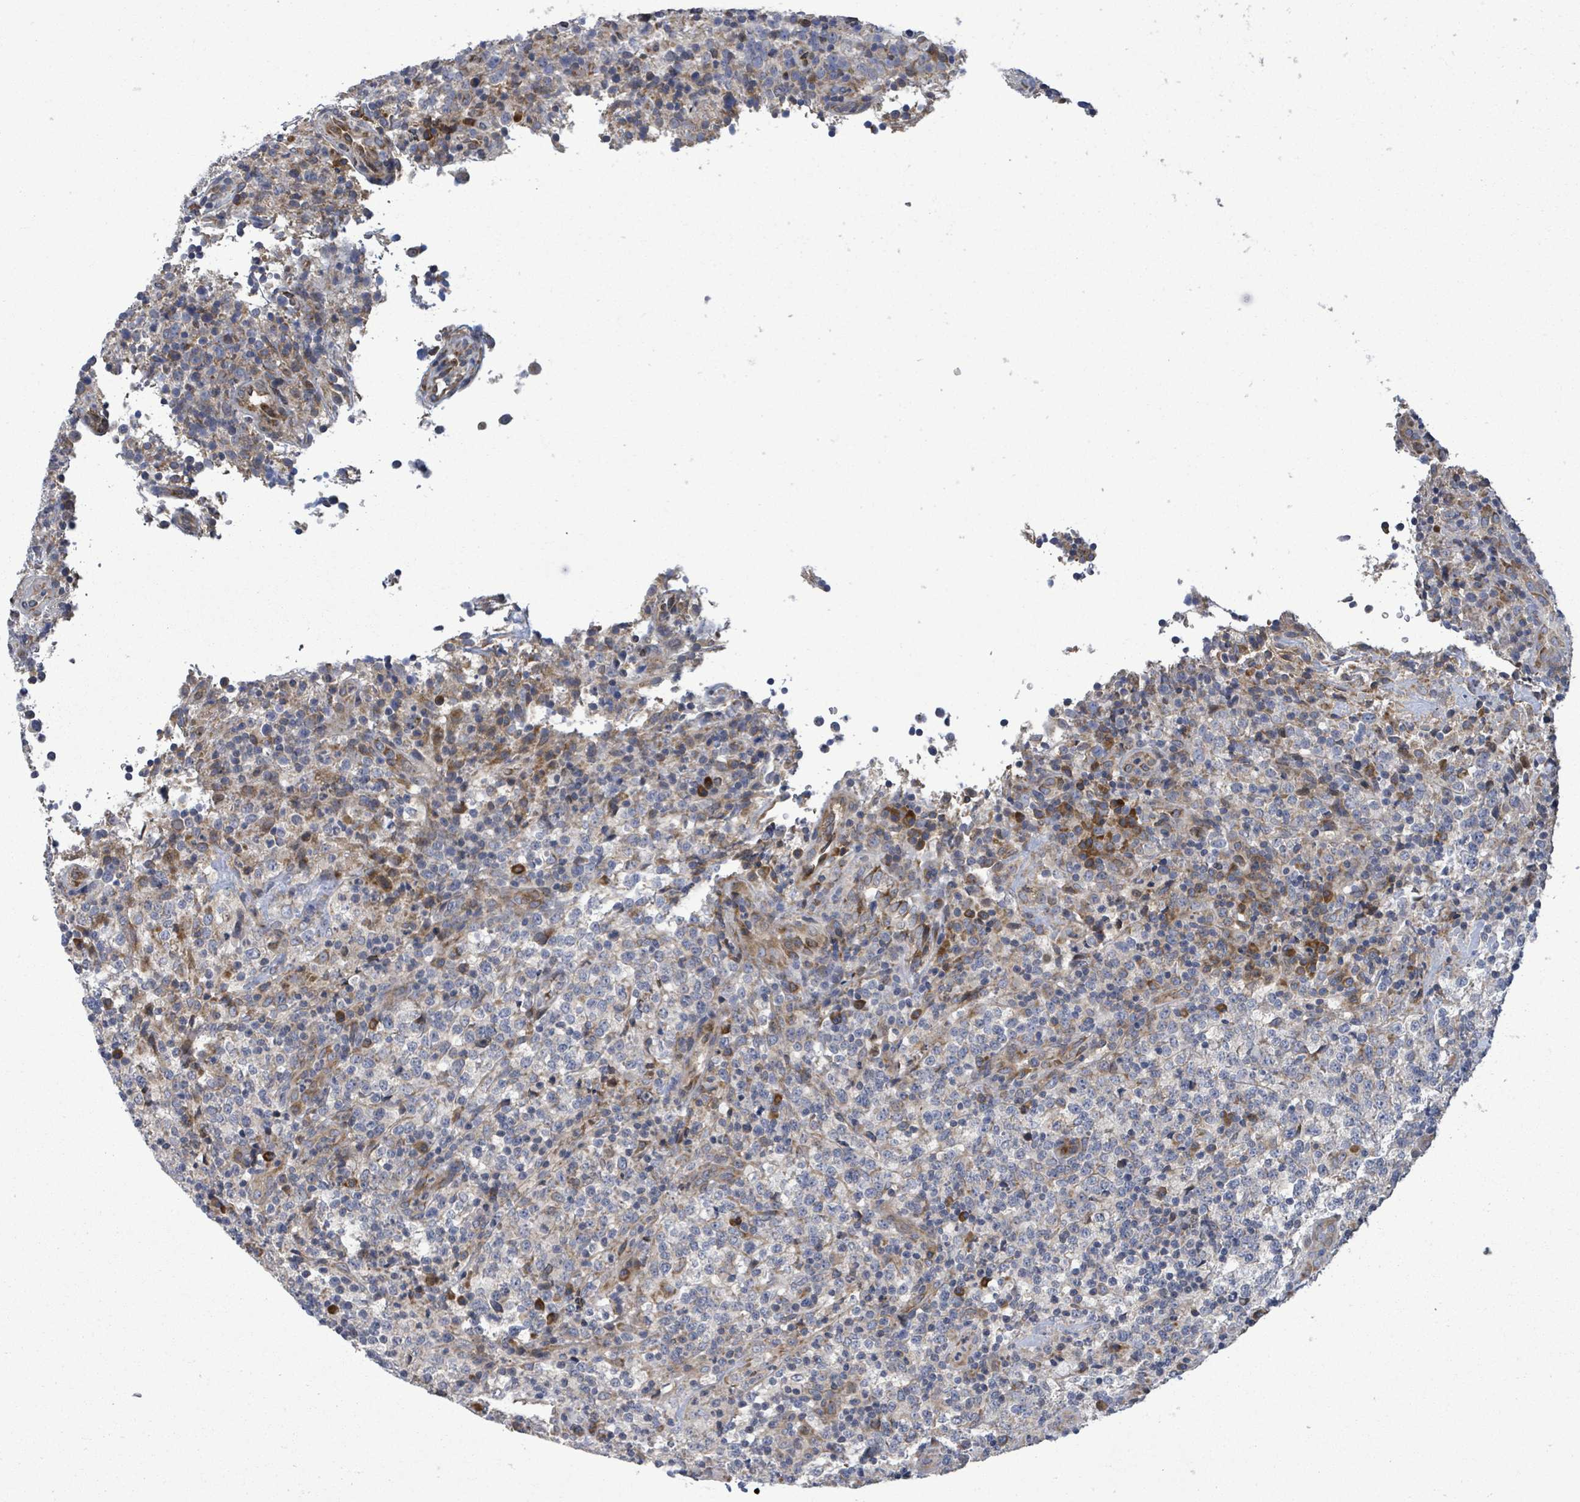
{"staining": {"intensity": "negative", "quantity": "none", "location": "none"}, "tissue": "lymphoma", "cell_type": "Tumor cells", "image_type": "cancer", "snomed": [{"axis": "morphology", "description": "Malignant lymphoma, non-Hodgkin's type, High grade"}, {"axis": "topography", "description": "Lymph node"}], "caption": "The immunohistochemistry histopathology image has no significant expression in tumor cells of malignant lymphoma, non-Hodgkin's type (high-grade) tissue.", "gene": "NOMO1", "patient": {"sex": "male", "age": 54}}